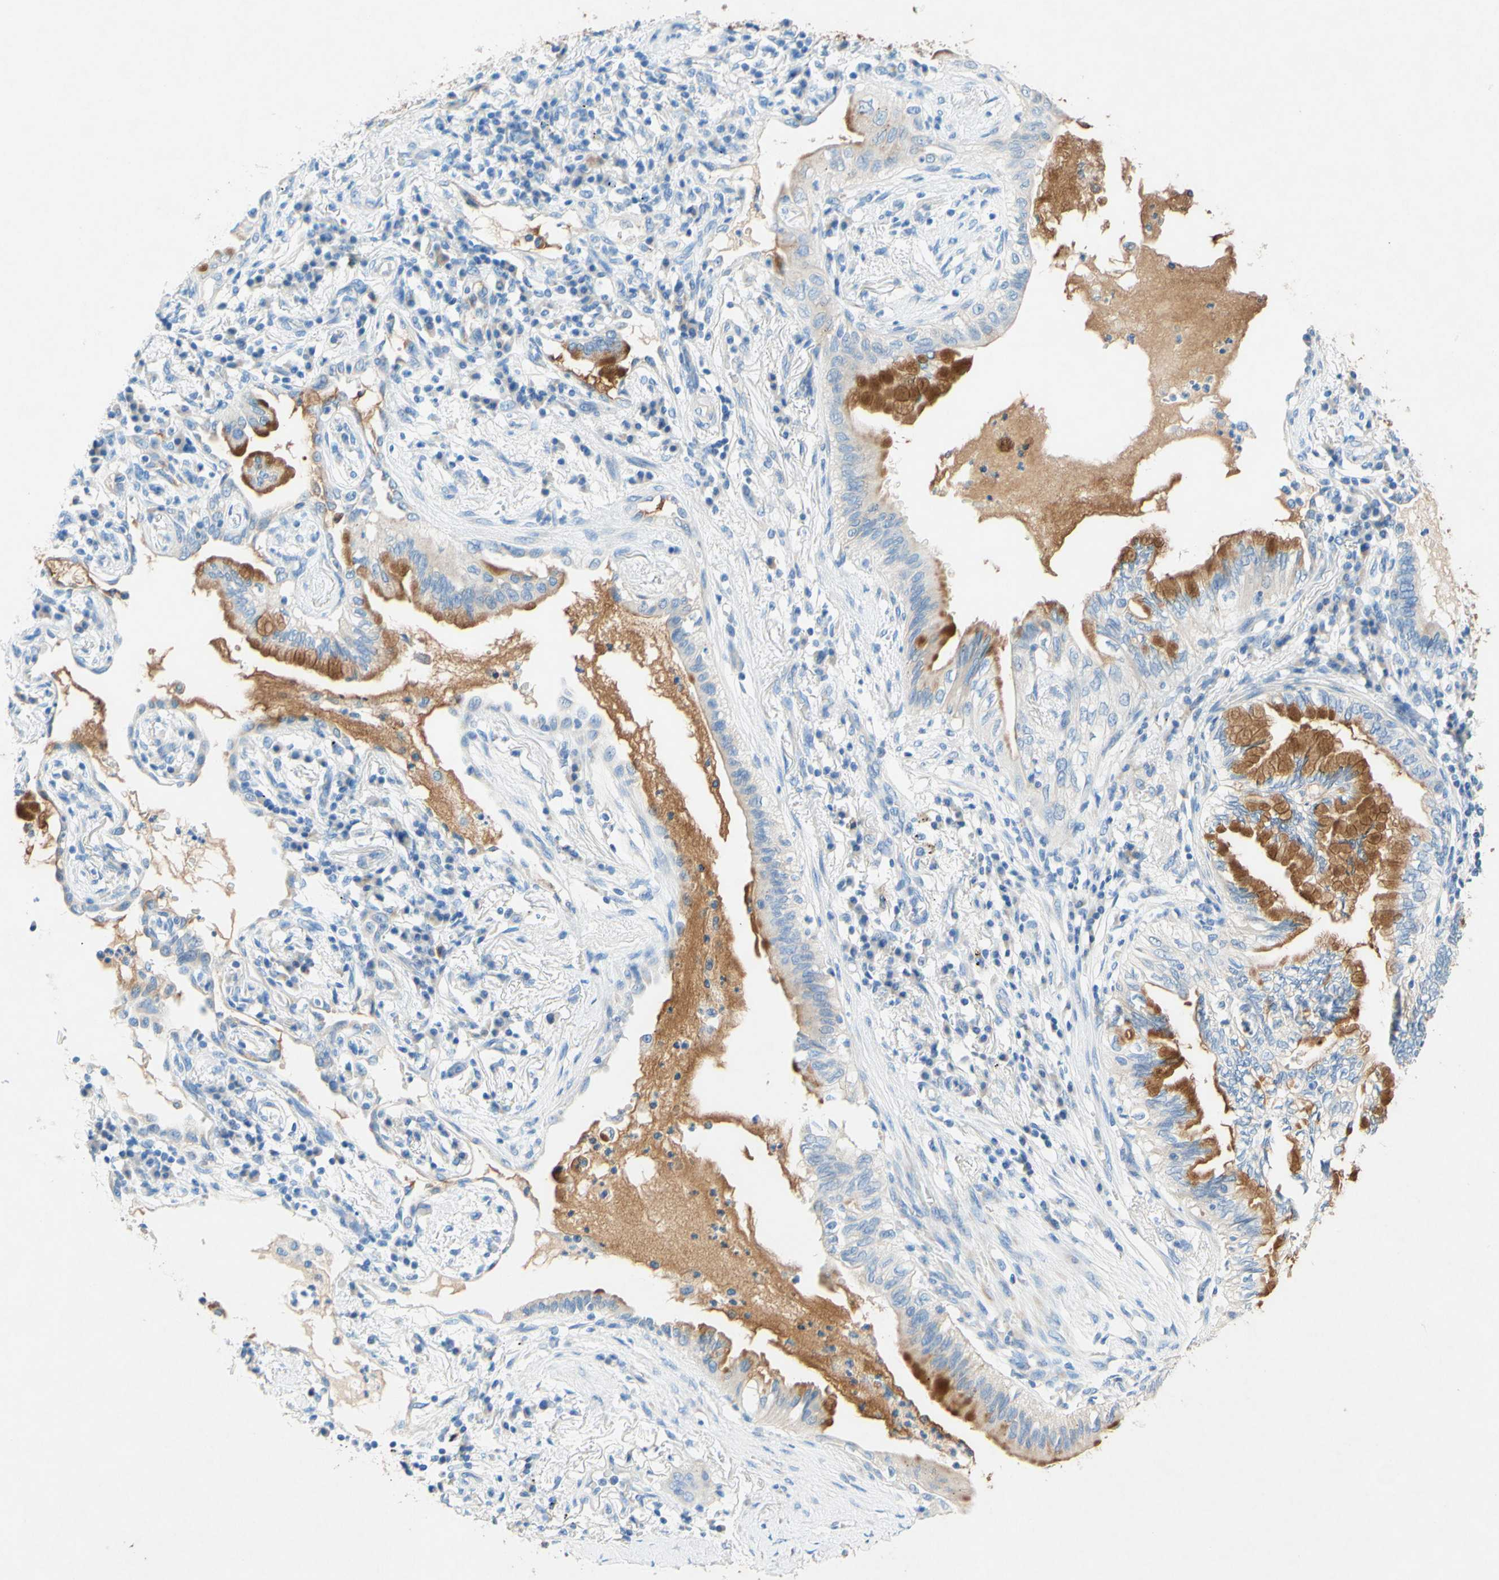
{"staining": {"intensity": "moderate", "quantity": "<25%", "location": "cytoplasmic/membranous"}, "tissue": "lung cancer", "cell_type": "Tumor cells", "image_type": "cancer", "snomed": [{"axis": "morphology", "description": "Adenocarcinoma, NOS"}, {"axis": "topography", "description": "Lung"}], "caption": "Protein analysis of lung cancer (adenocarcinoma) tissue displays moderate cytoplasmic/membranous positivity in approximately <25% of tumor cells.", "gene": "SLC46A1", "patient": {"sex": "female", "age": 70}}